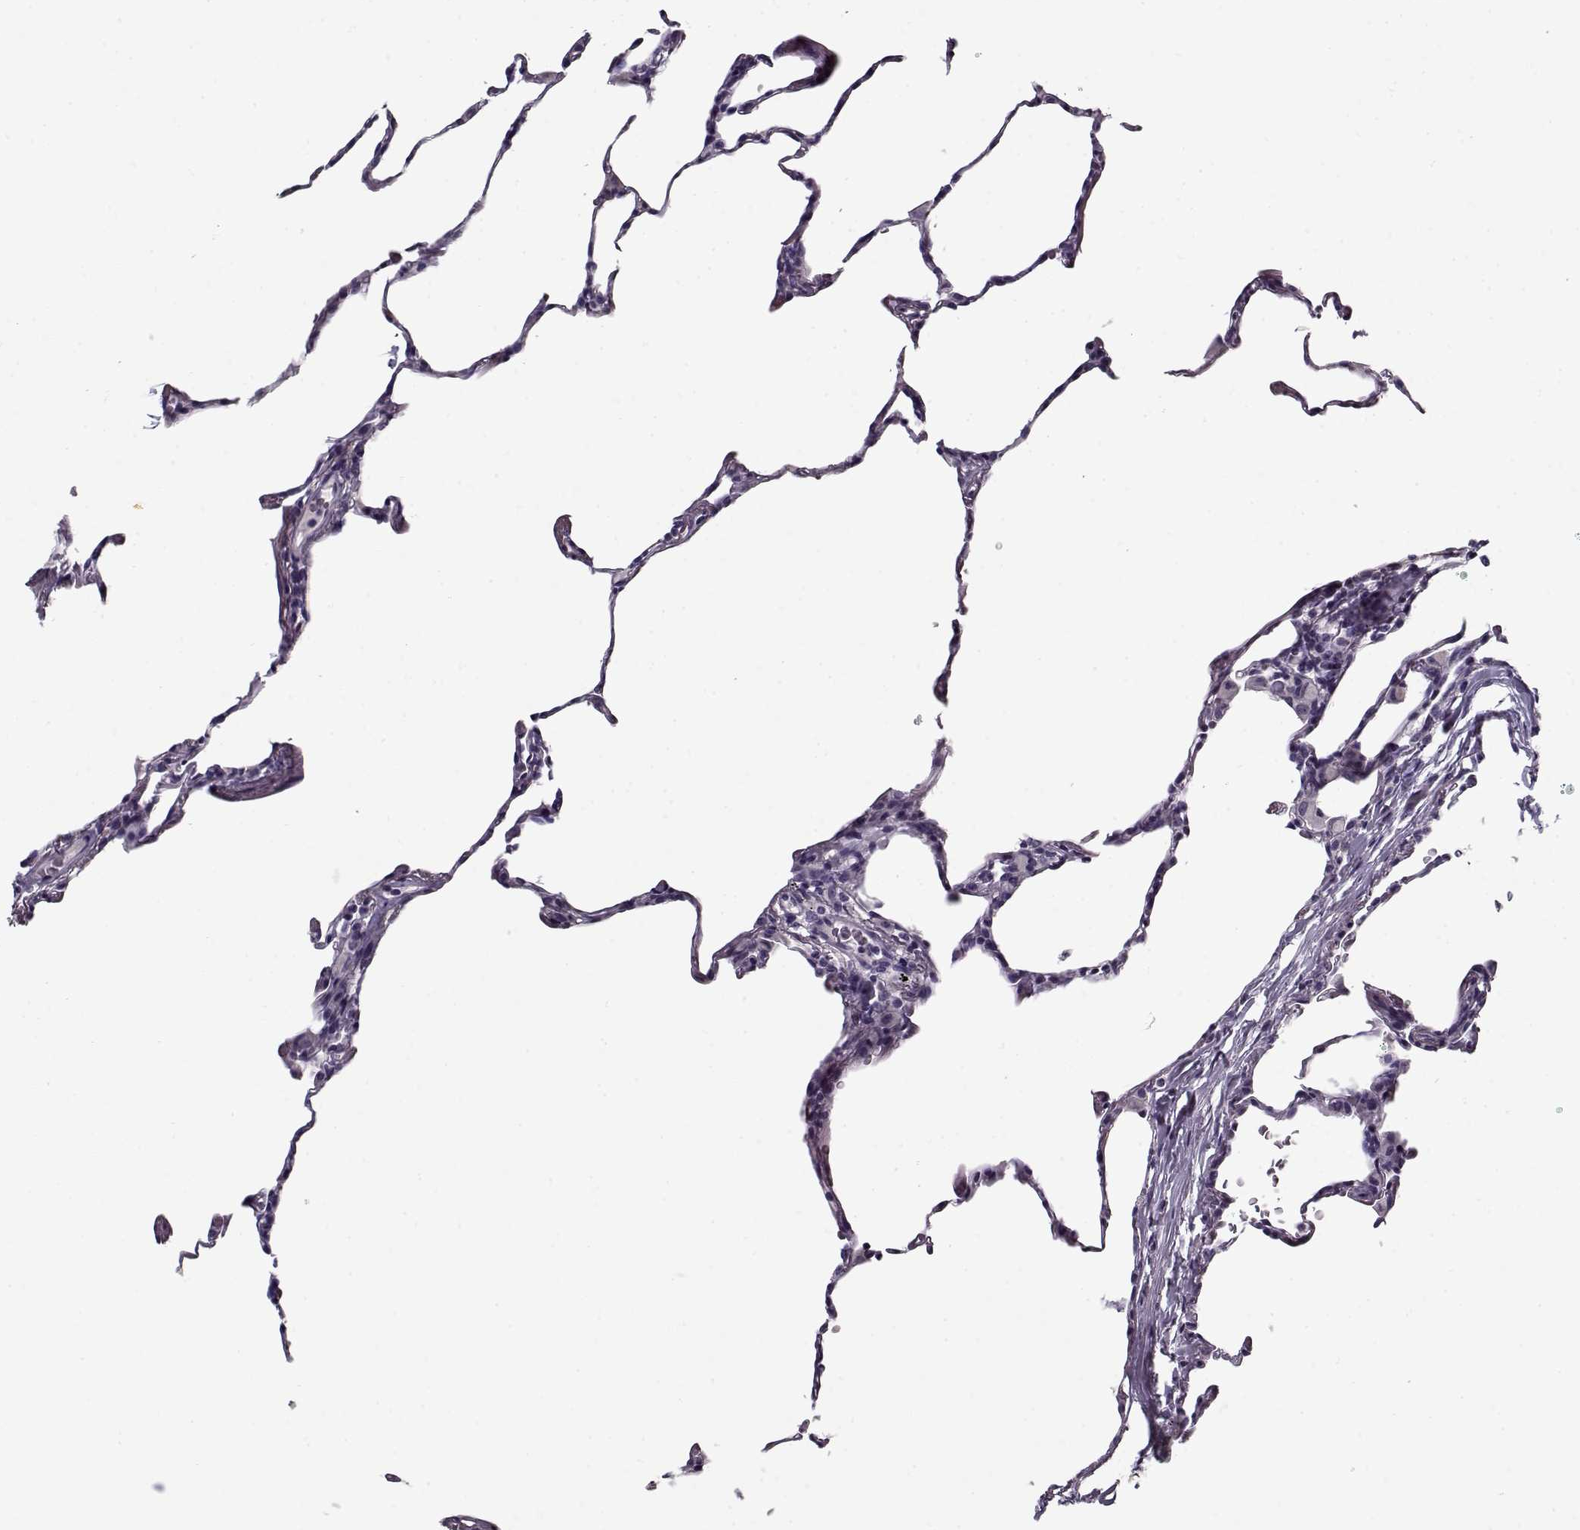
{"staining": {"intensity": "negative", "quantity": "none", "location": "none"}, "tissue": "lung", "cell_type": "Alveolar cells", "image_type": "normal", "snomed": [{"axis": "morphology", "description": "Normal tissue, NOS"}, {"axis": "topography", "description": "Lung"}], "caption": "Immunohistochemical staining of normal lung shows no significant expression in alveolar cells. (Stains: DAB immunohistochemistry (IHC) with hematoxylin counter stain, Microscopy: brightfield microscopy at high magnification).", "gene": "CCDC136", "patient": {"sex": "female", "age": 57}}